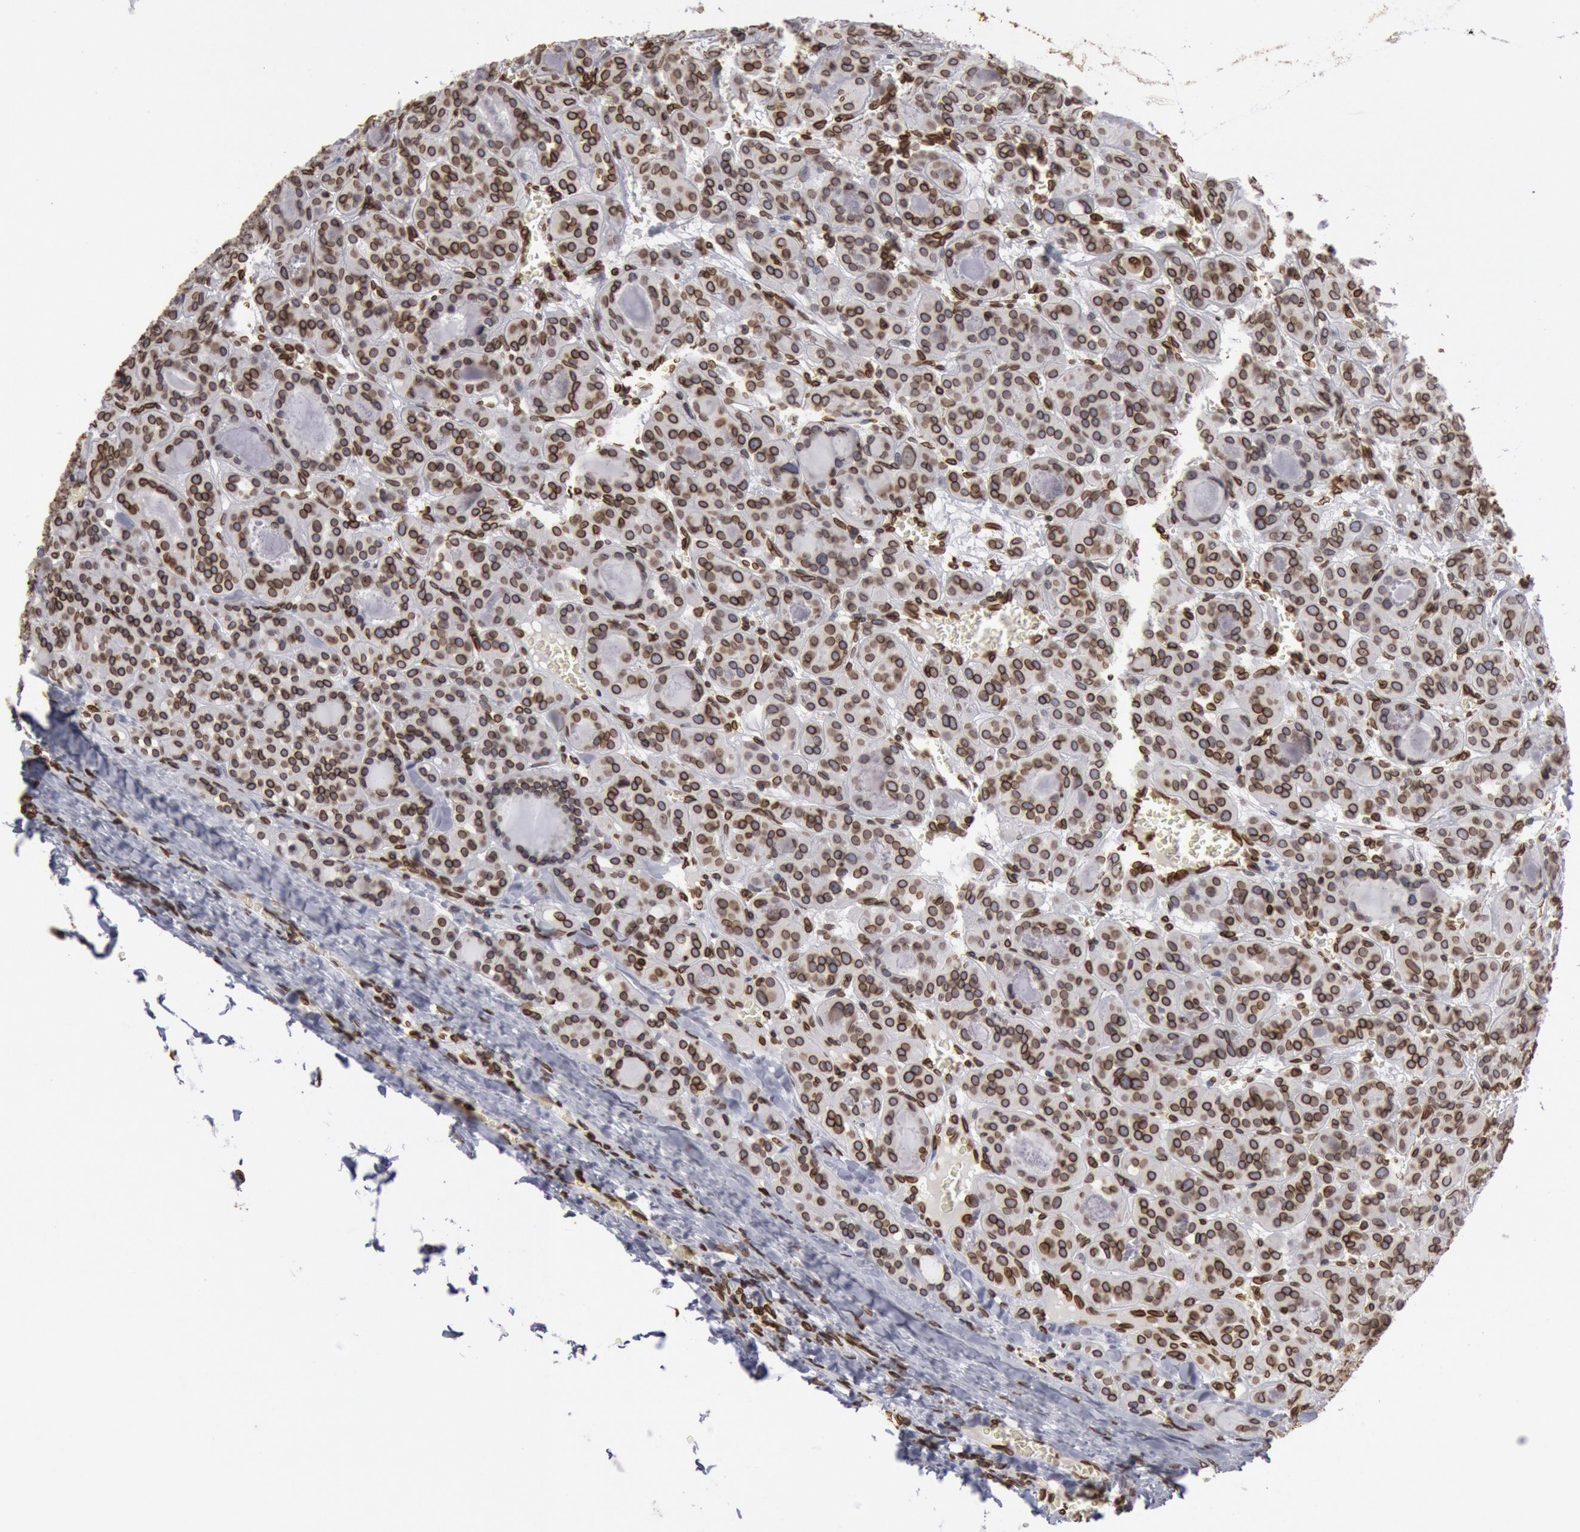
{"staining": {"intensity": "strong", "quantity": ">75%", "location": "cytoplasmic/membranous,nuclear"}, "tissue": "thyroid cancer", "cell_type": "Tumor cells", "image_type": "cancer", "snomed": [{"axis": "morphology", "description": "Follicular adenoma carcinoma, NOS"}, {"axis": "topography", "description": "Thyroid gland"}], "caption": "High-power microscopy captured an IHC histopathology image of thyroid follicular adenoma carcinoma, revealing strong cytoplasmic/membranous and nuclear expression in about >75% of tumor cells. The staining is performed using DAB brown chromogen to label protein expression. The nuclei are counter-stained blue using hematoxylin.", "gene": "SUN2", "patient": {"sex": "female", "age": 71}}